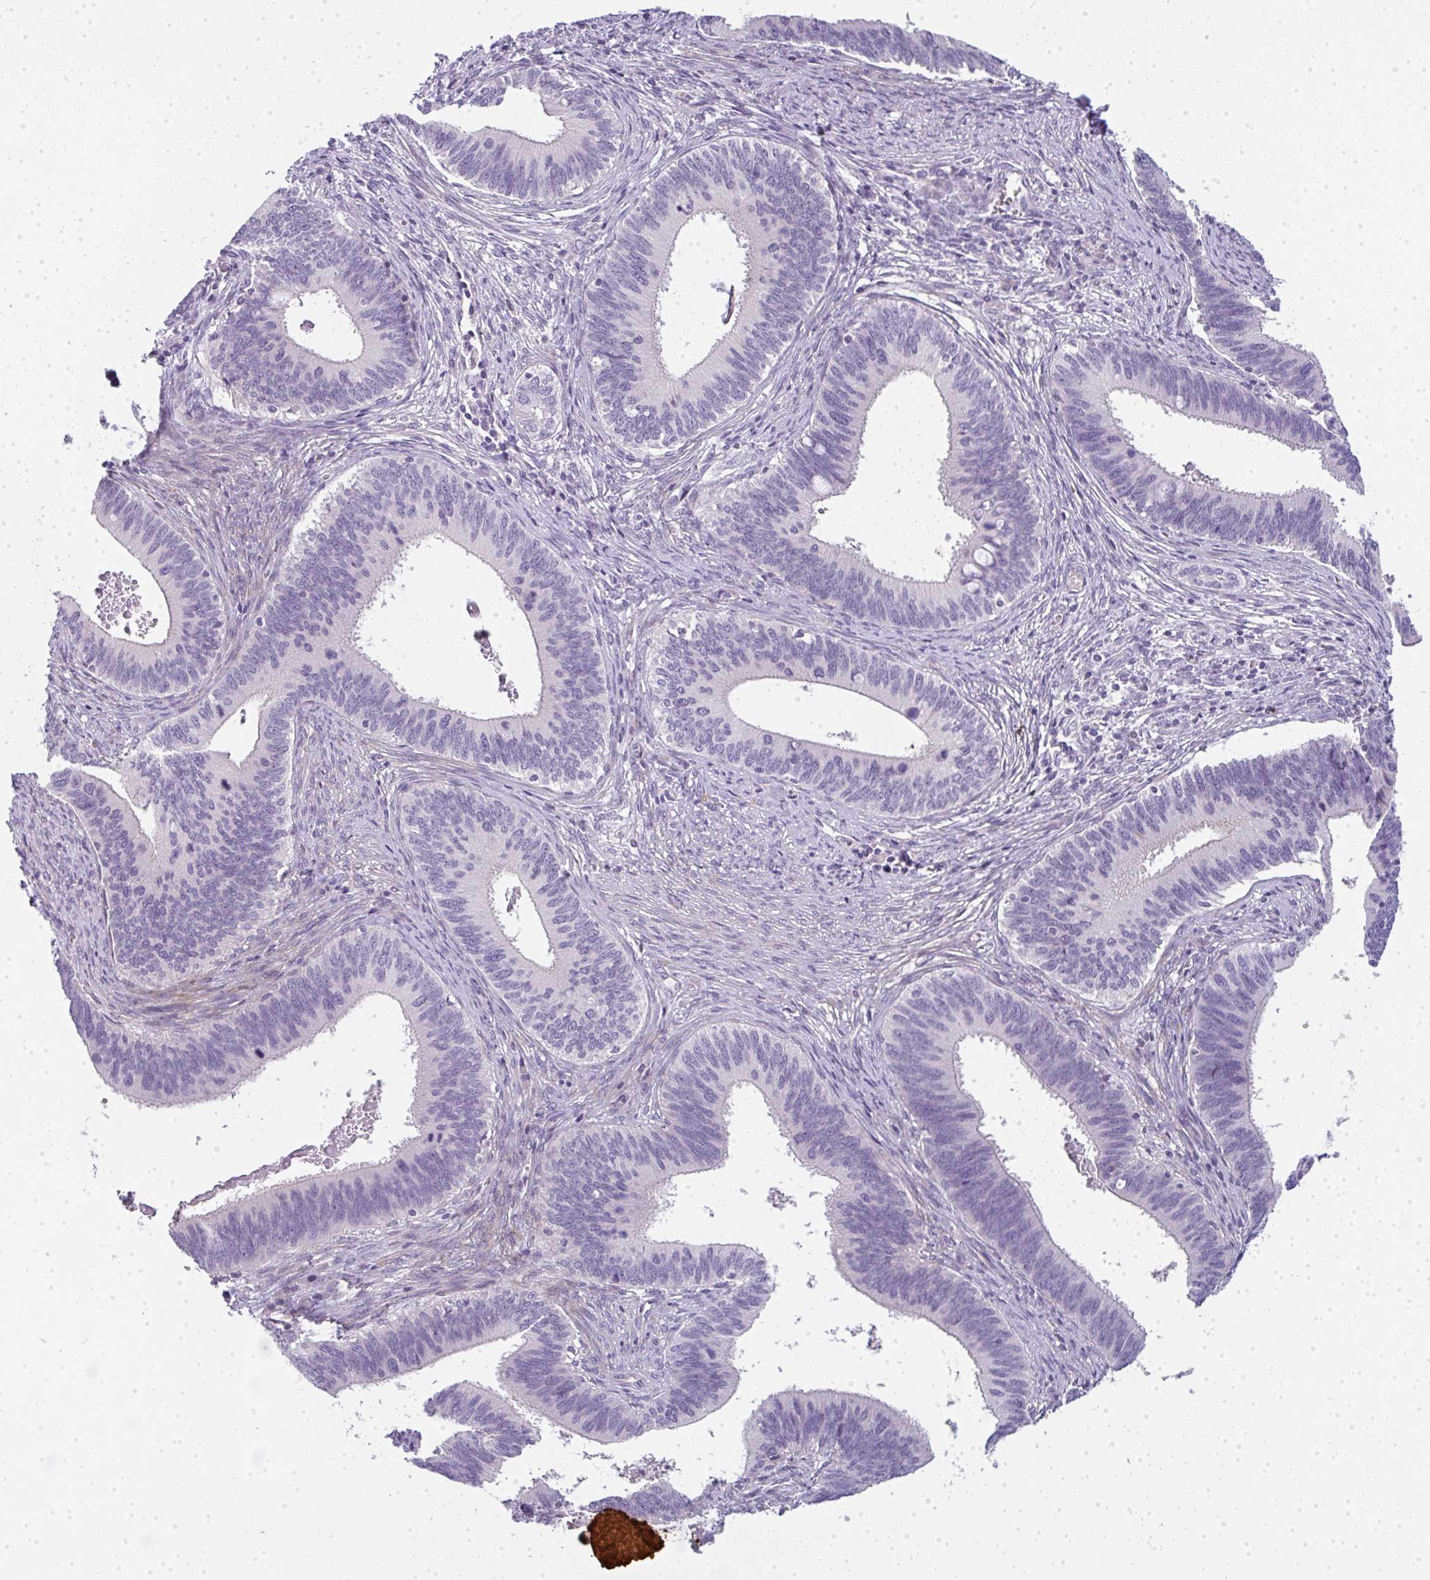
{"staining": {"intensity": "negative", "quantity": "none", "location": "none"}, "tissue": "cervical cancer", "cell_type": "Tumor cells", "image_type": "cancer", "snomed": [{"axis": "morphology", "description": "Adenocarcinoma, NOS"}, {"axis": "topography", "description": "Cervix"}], "caption": "This is a photomicrograph of immunohistochemistry (IHC) staining of cervical cancer, which shows no expression in tumor cells.", "gene": "LPAR4", "patient": {"sex": "female", "age": 42}}